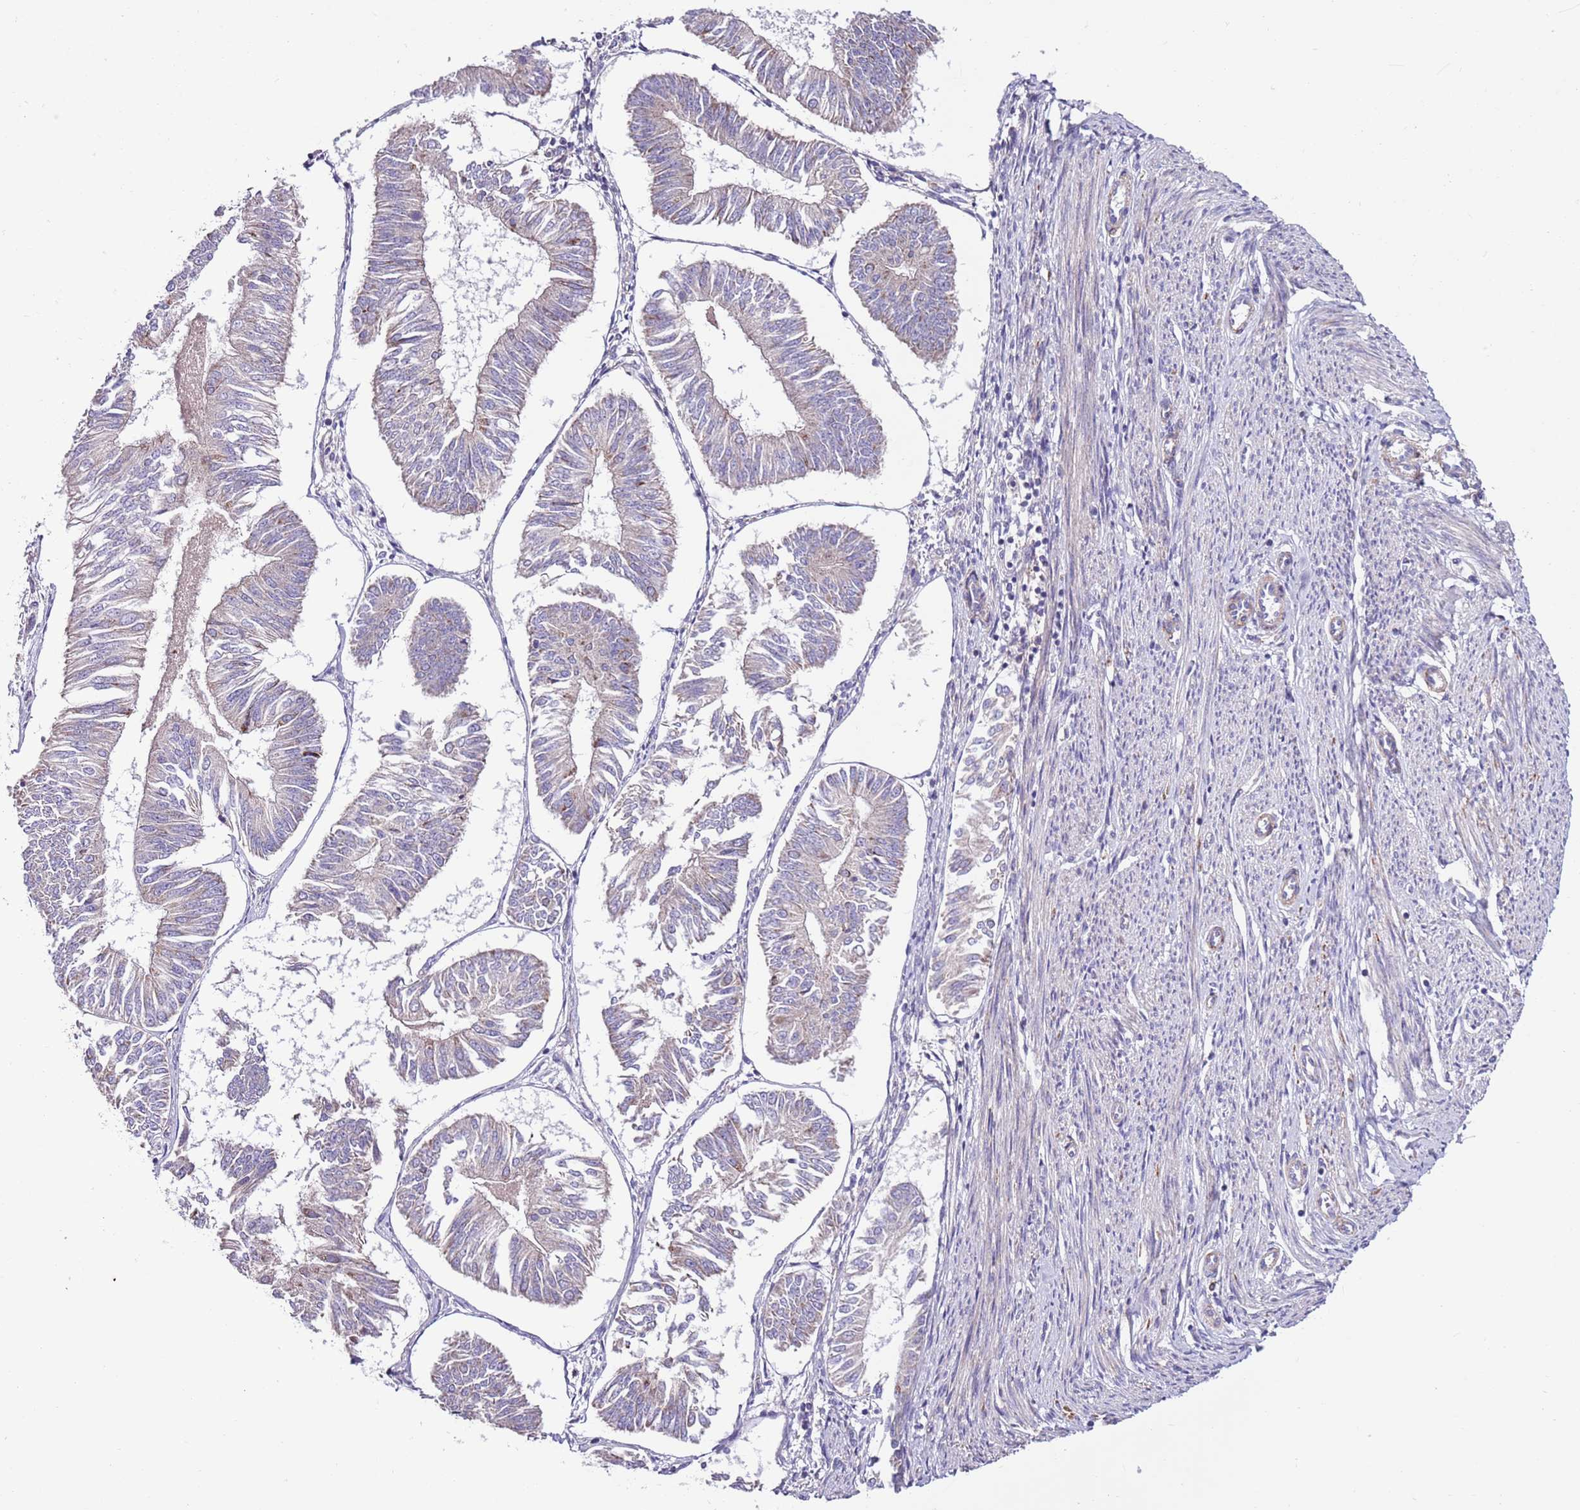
{"staining": {"intensity": "weak", "quantity": "<25%", "location": "cytoplasmic/membranous"}, "tissue": "endometrial cancer", "cell_type": "Tumor cells", "image_type": "cancer", "snomed": [{"axis": "morphology", "description": "Adenocarcinoma, NOS"}, {"axis": "topography", "description": "Endometrium"}], "caption": "Immunohistochemical staining of endometrial cancer (adenocarcinoma) exhibits no significant expression in tumor cells.", "gene": "SMG1", "patient": {"sex": "female", "age": 58}}